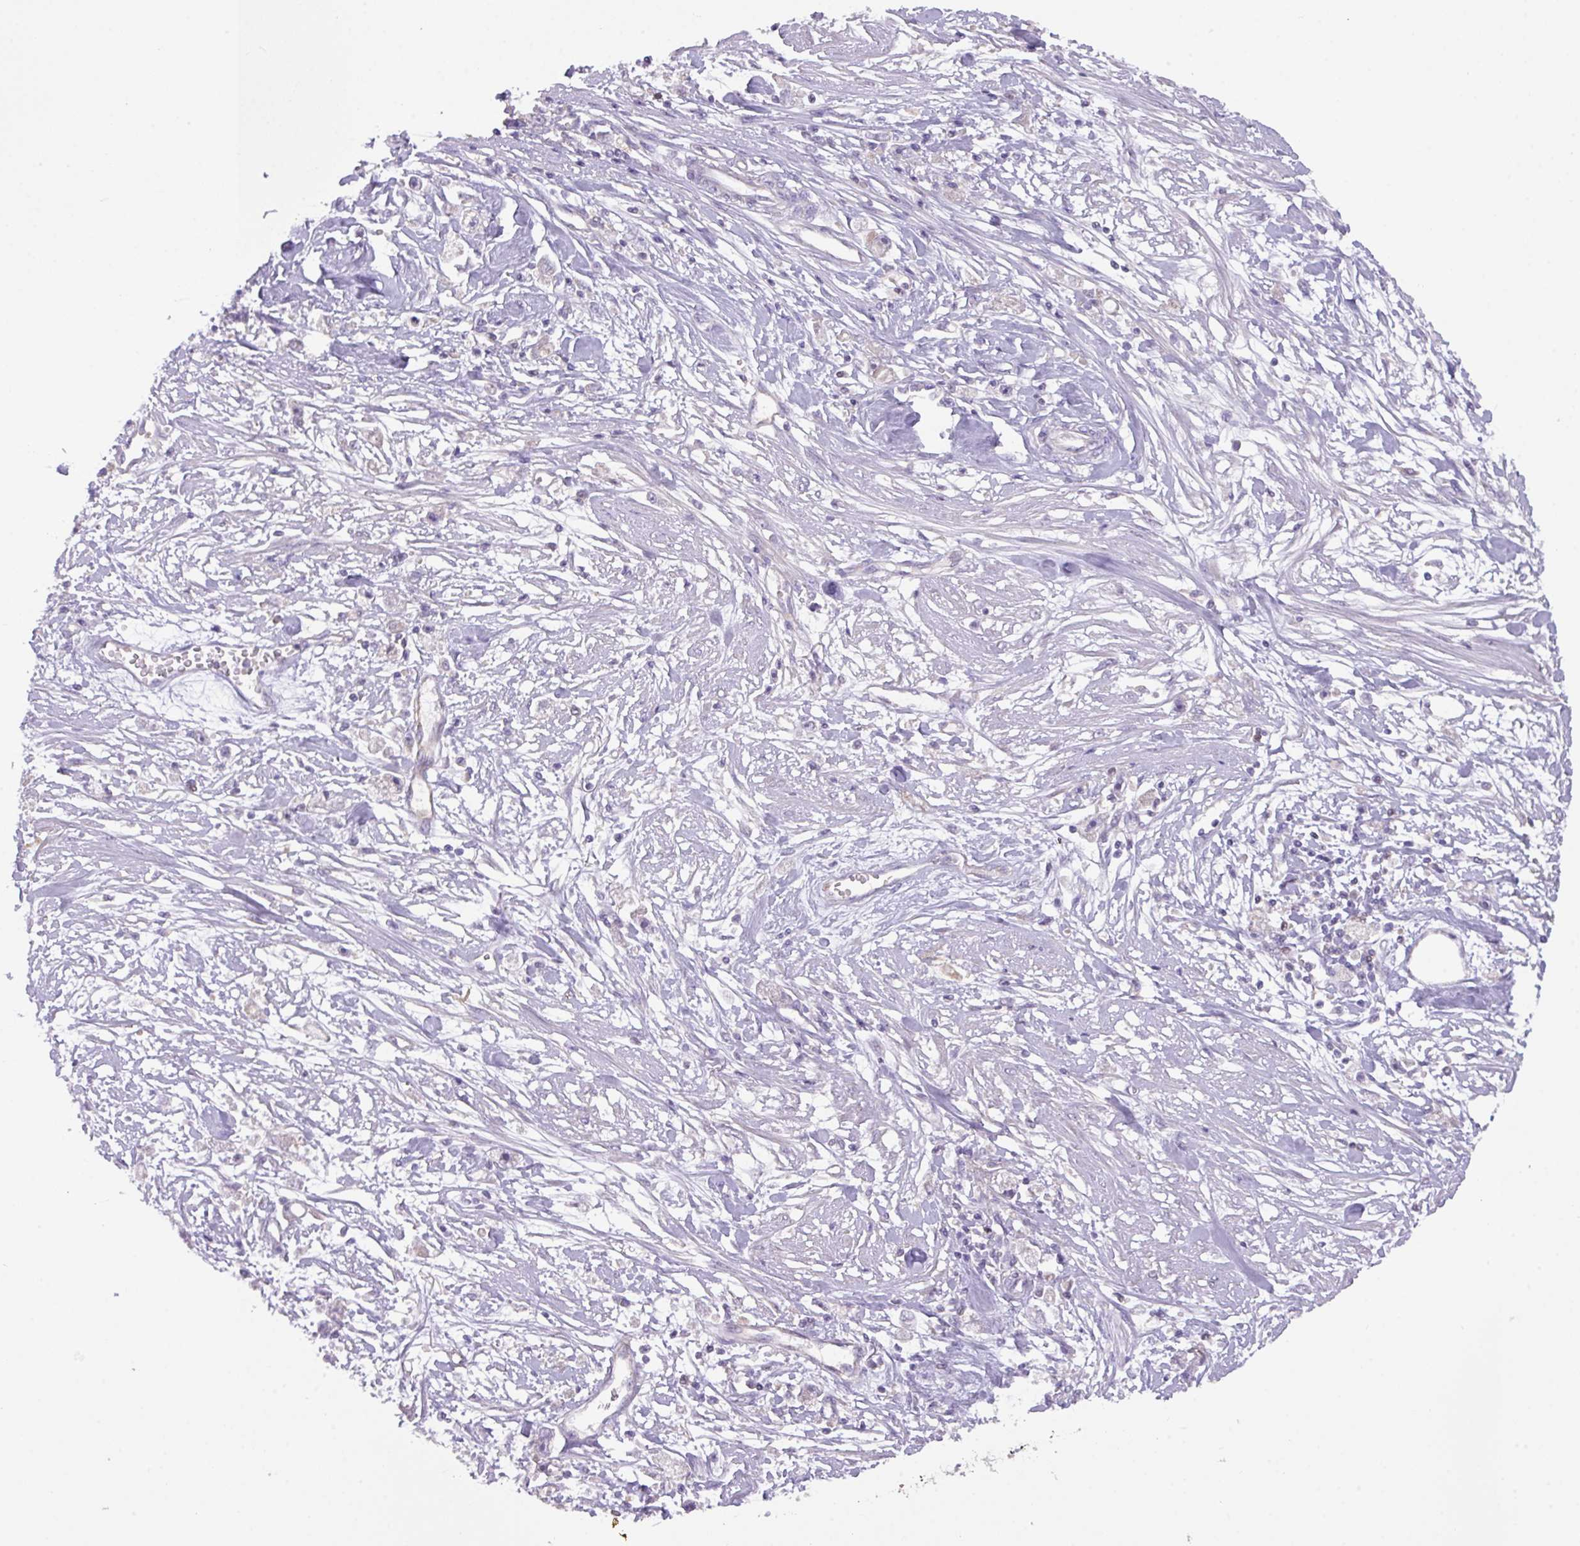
{"staining": {"intensity": "weak", "quantity": ">75%", "location": "cytoplasmic/membranous"}, "tissue": "stomach cancer", "cell_type": "Tumor cells", "image_type": "cancer", "snomed": [{"axis": "morphology", "description": "Adenocarcinoma, NOS"}, {"axis": "topography", "description": "Stomach"}], "caption": "High-power microscopy captured an IHC histopathology image of stomach cancer, revealing weak cytoplasmic/membranous staining in approximately >75% of tumor cells. The staining was performed using DAB to visualize the protein expression in brown, while the nuclei were stained in blue with hematoxylin (Magnification: 20x).", "gene": "ZNF394", "patient": {"sex": "female", "age": 59}}